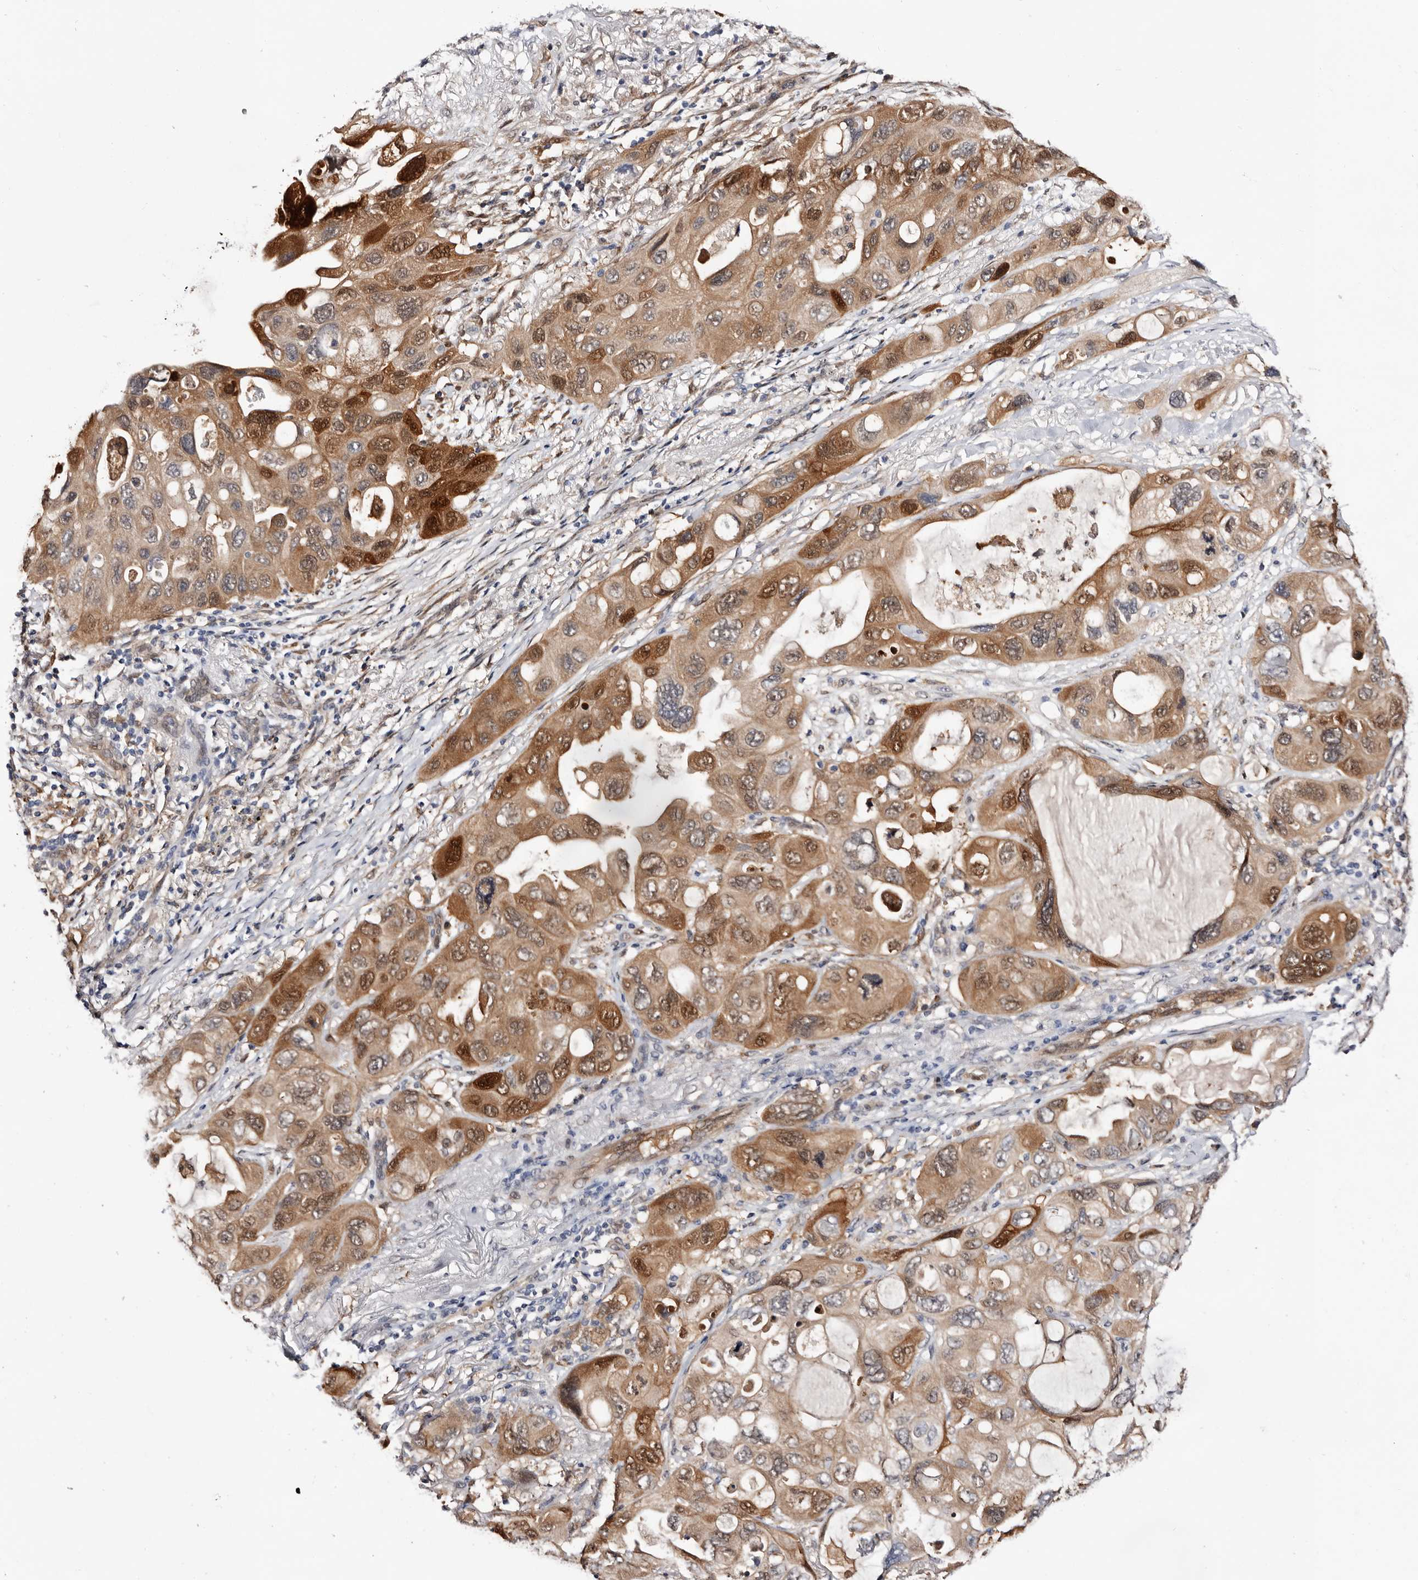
{"staining": {"intensity": "moderate", "quantity": ">75%", "location": "cytoplasmic/membranous,nuclear"}, "tissue": "lung cancer", "cell_type": "Tumor cells", "image_type": "cancer", "snomed": [{"axis": "morphology", "description": "Squamous cell carcinoma, NOS"}, {"axis": "topography", "description": "Lung"}], "caption": "Immunohistochemistry image of squamous cell carcinoma (lung) stained for a protein (brown), which reveals medium levels of moderate cytoplasmic/membranous and nuclear expression in approximately >75% of tumor cells.", "gene": "TP53I3", "patient": {"sex": "female", "age": 73}}